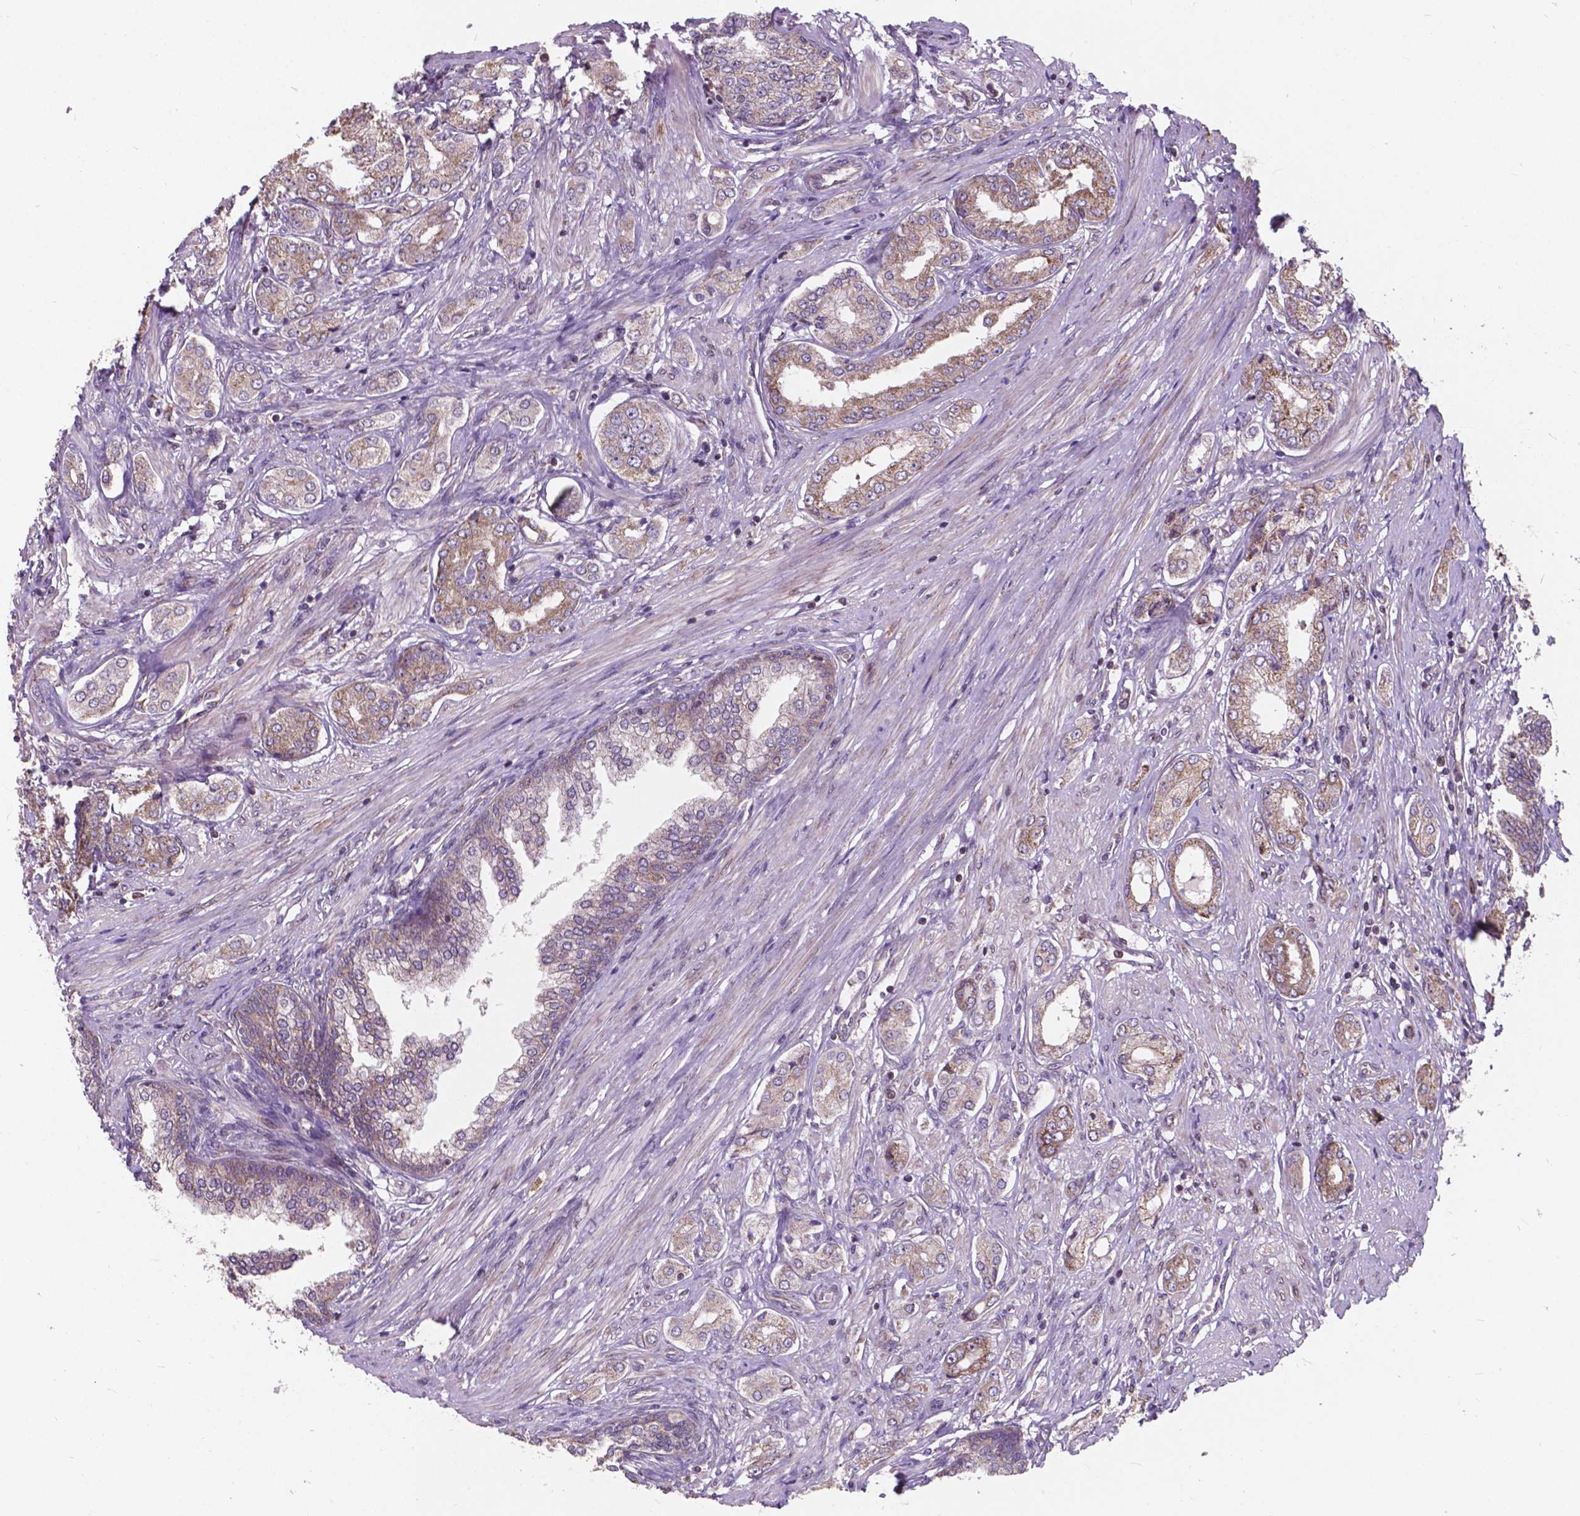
{"staining": {"intensity": "moderate", "quantity": "25%-75%", "location": "cytoplasmic/membranous"}, "tissue": "prostate cancer", "cell_type": "Tumor cells", "image_type": "cancer", "snomed": [{"axis": "morphology", "description": "Adenocarcinoma, NOS"}, {"axis": "topography", "description": "Prostate"}], "caption": "Immunohistochemical staining of prostate cancer displays medium levels of moderate cytoplasmic/membranous expression in about 25%-75% of tumor cells. (Stains: DAB (3,3'-diaminobenzidine) in brown, nuclei in blue, Microscopy: brightfield microscopy at high magnification).", "gene": "MRPL33", "patient": {"sex": "male", "age": 63}}